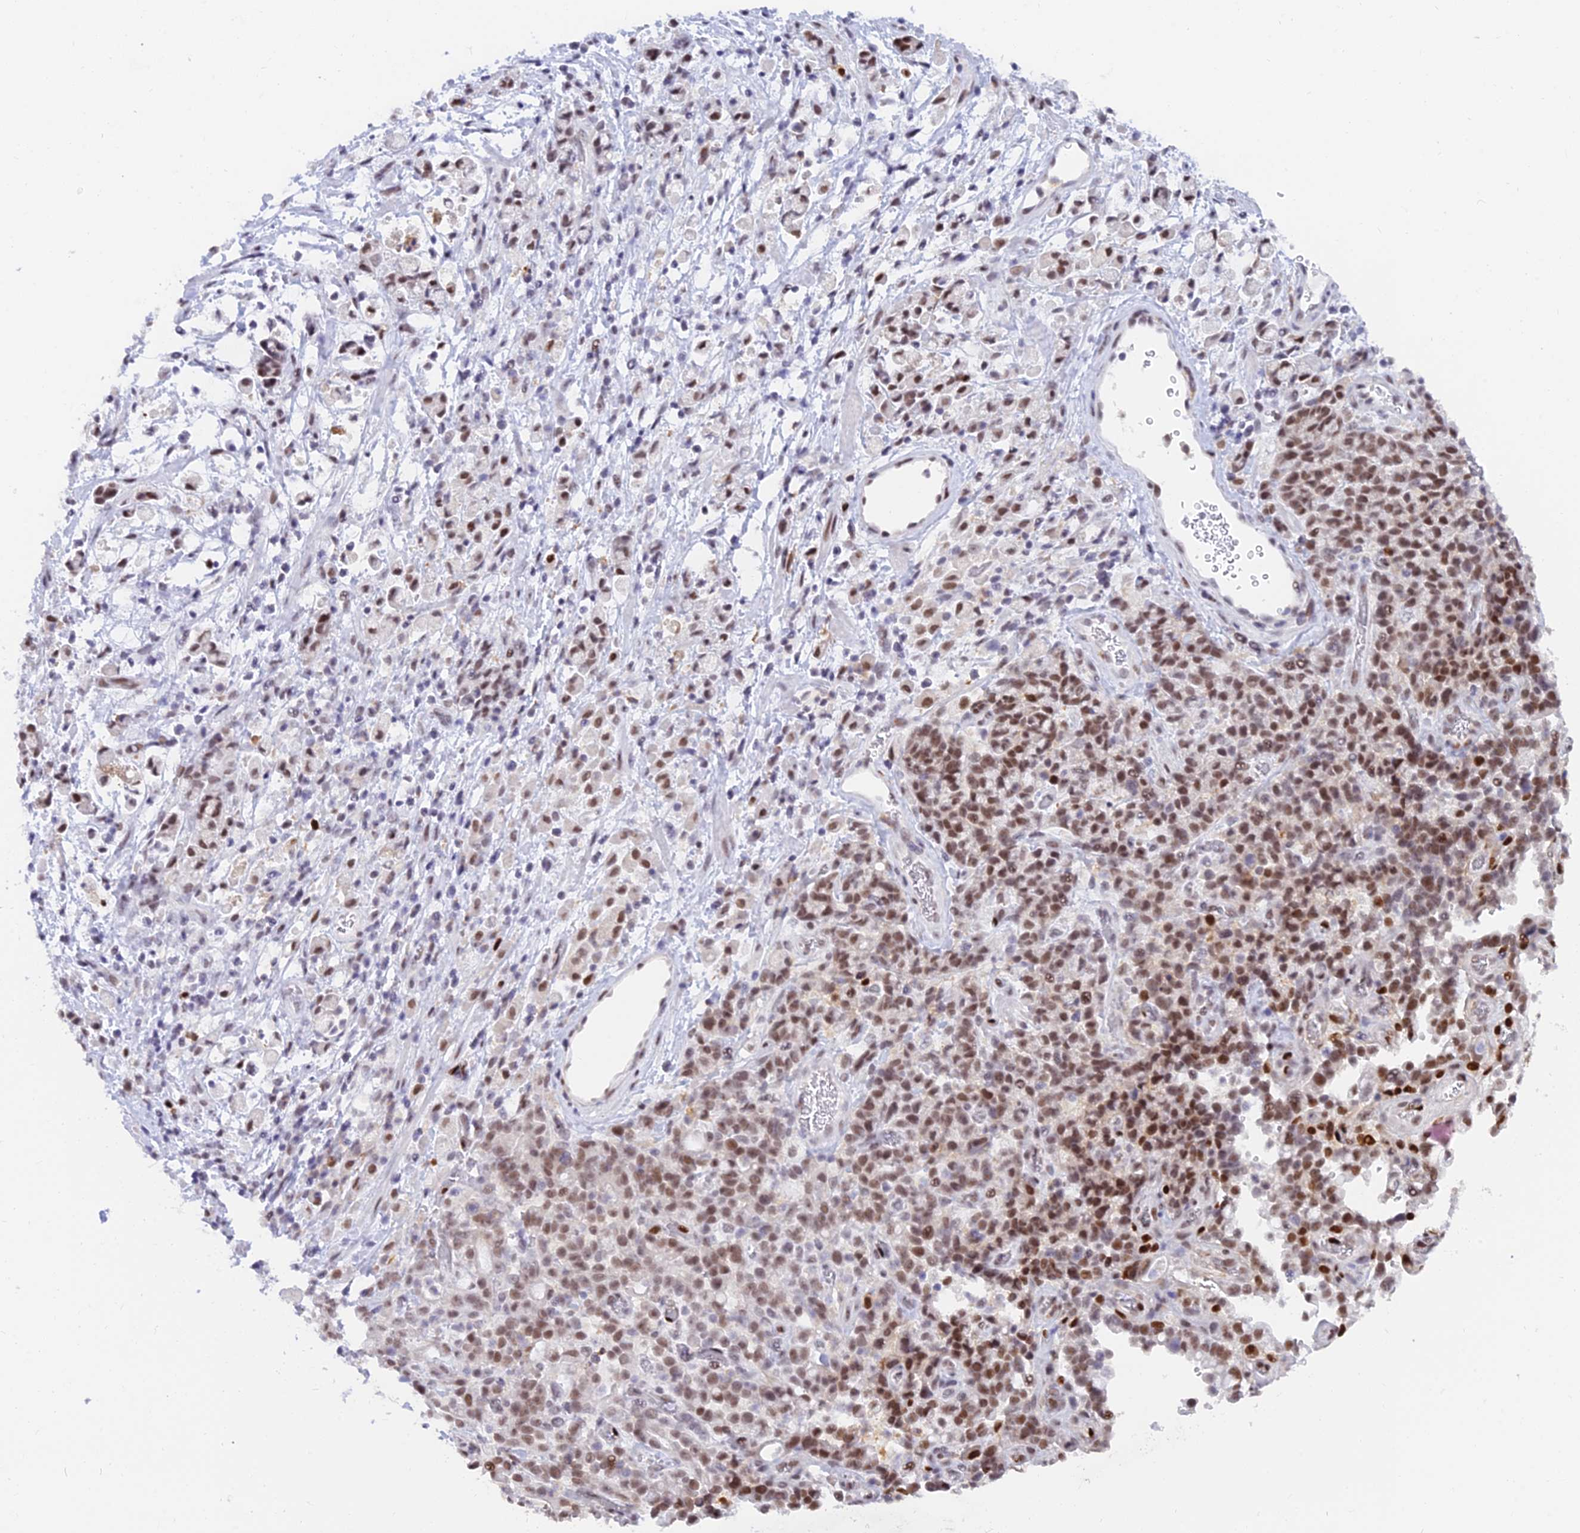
{"staining": {"intensity": "moderate", "quantity": ">75%", "location": "nuclear"}, "tissue": "stomach cancer", "cell_type": "Tumor cells", "image_type": "cancer", "snomed": [{"axis": "morphology", "description": "Adenocarcinoma, NOS"}, {"axis": "topography", "description": "Stomach"}], "caption": "IHC (DAB (3,3'-diaminobenzidine)) staining of stomach cancer (adenocarcinoma) reveals moderate nuclear protein positivity in about >75% of tumor cells.", "gene": "DPY30", "patient": {"sex": "female", "age": 60}}